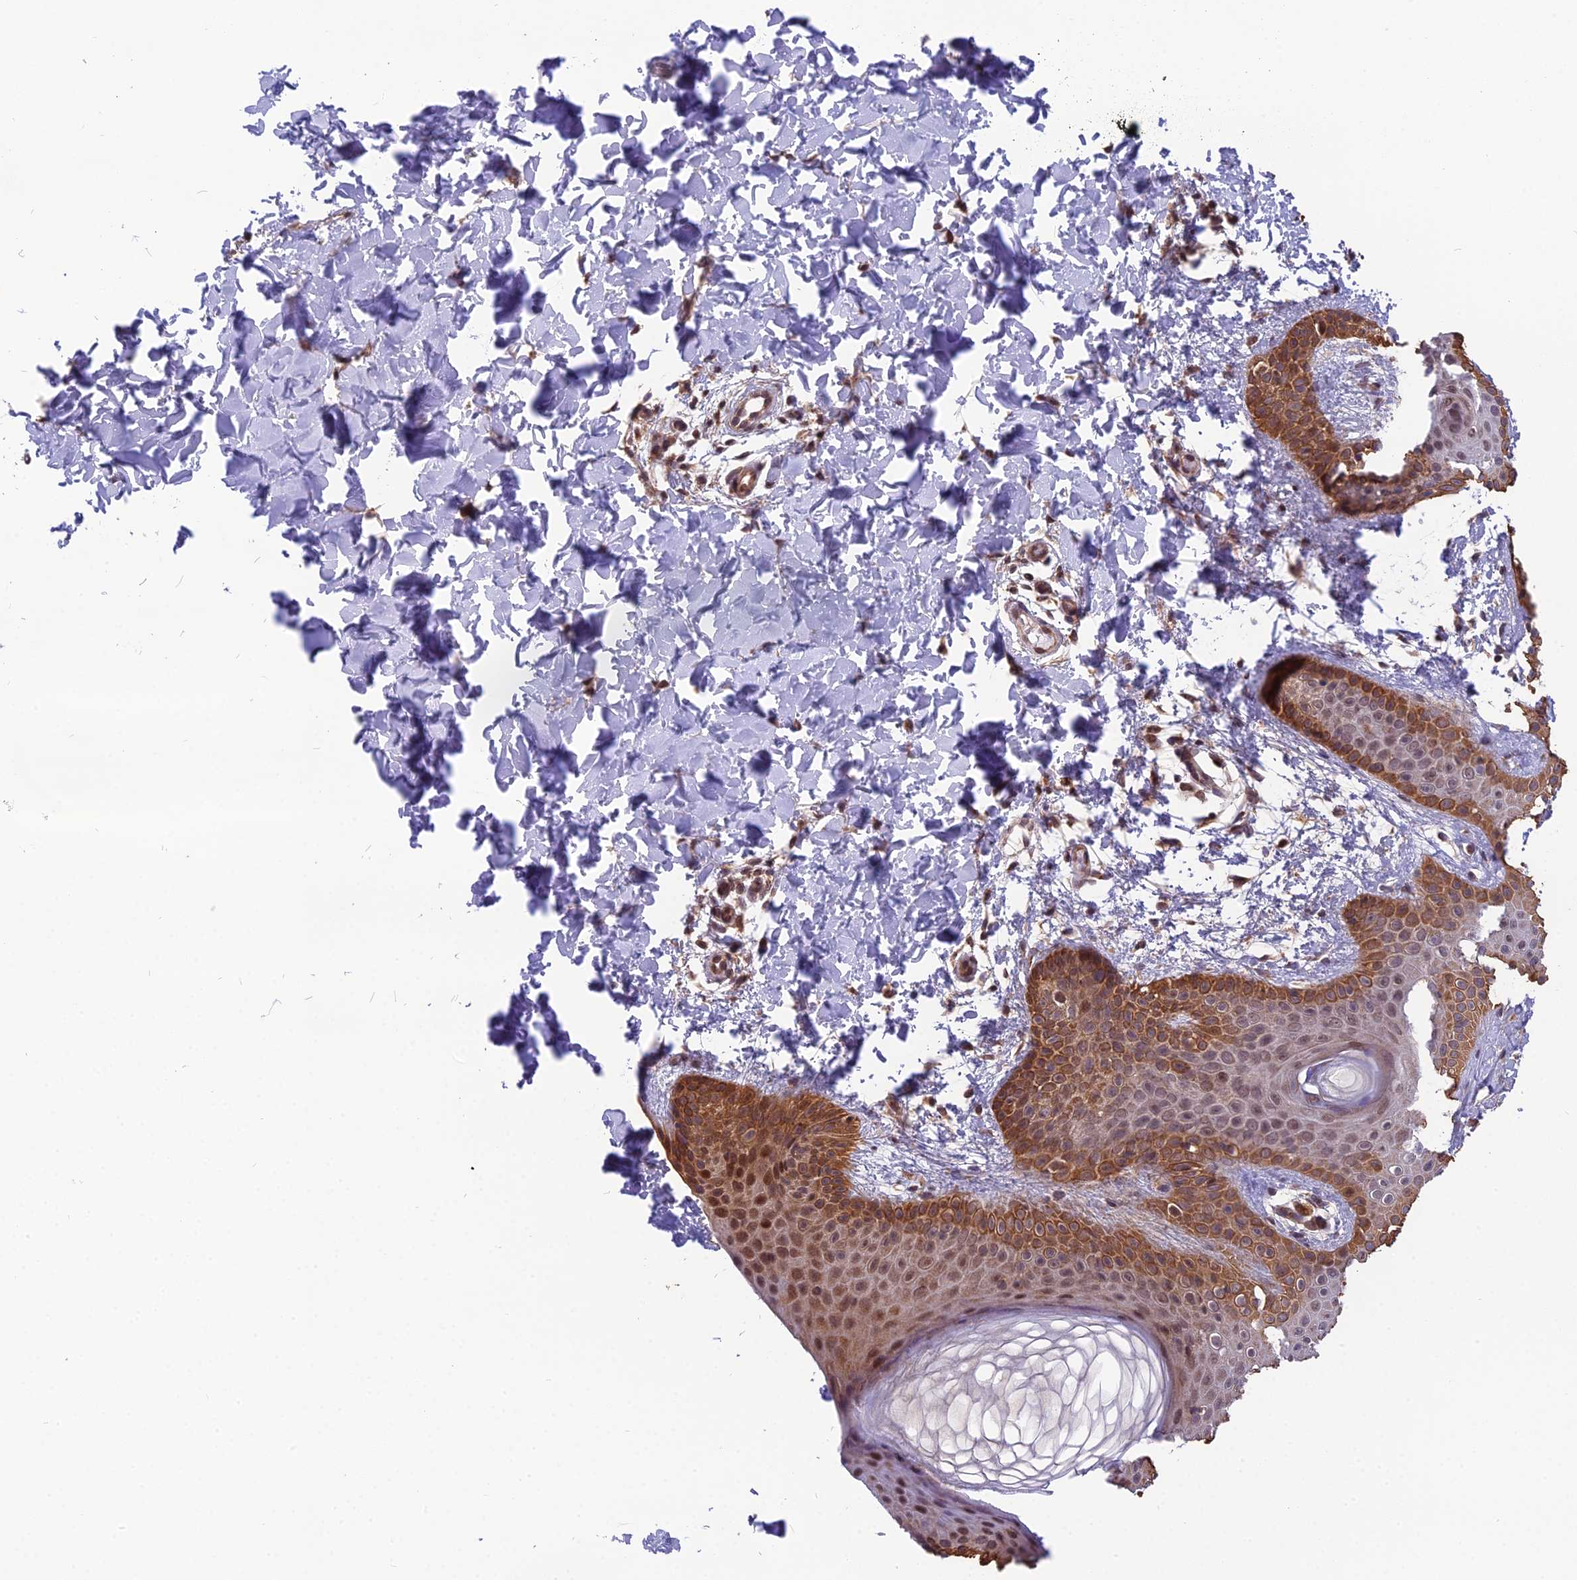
{"staining": {"intensity": "moderate", "quantity": ">75%", "location": "cytoplasmic/membranous,nuclear"}, "tissue": "skin", "cell_type": "Fibroblasts", "image_type": "normal", "snomed": [{"axis": "morphology", "description": "Normal tissue, NOS"}, {"axis": "topography", "description": "Skin"}], "caption": "Protein analysis of benign skin shows moderate cytoplasmic/membranous,nuclear positivity in about >75% of fibroblasts.", "gene": "CYP2R1", "patient": {"sex": "male", "age": 36}}